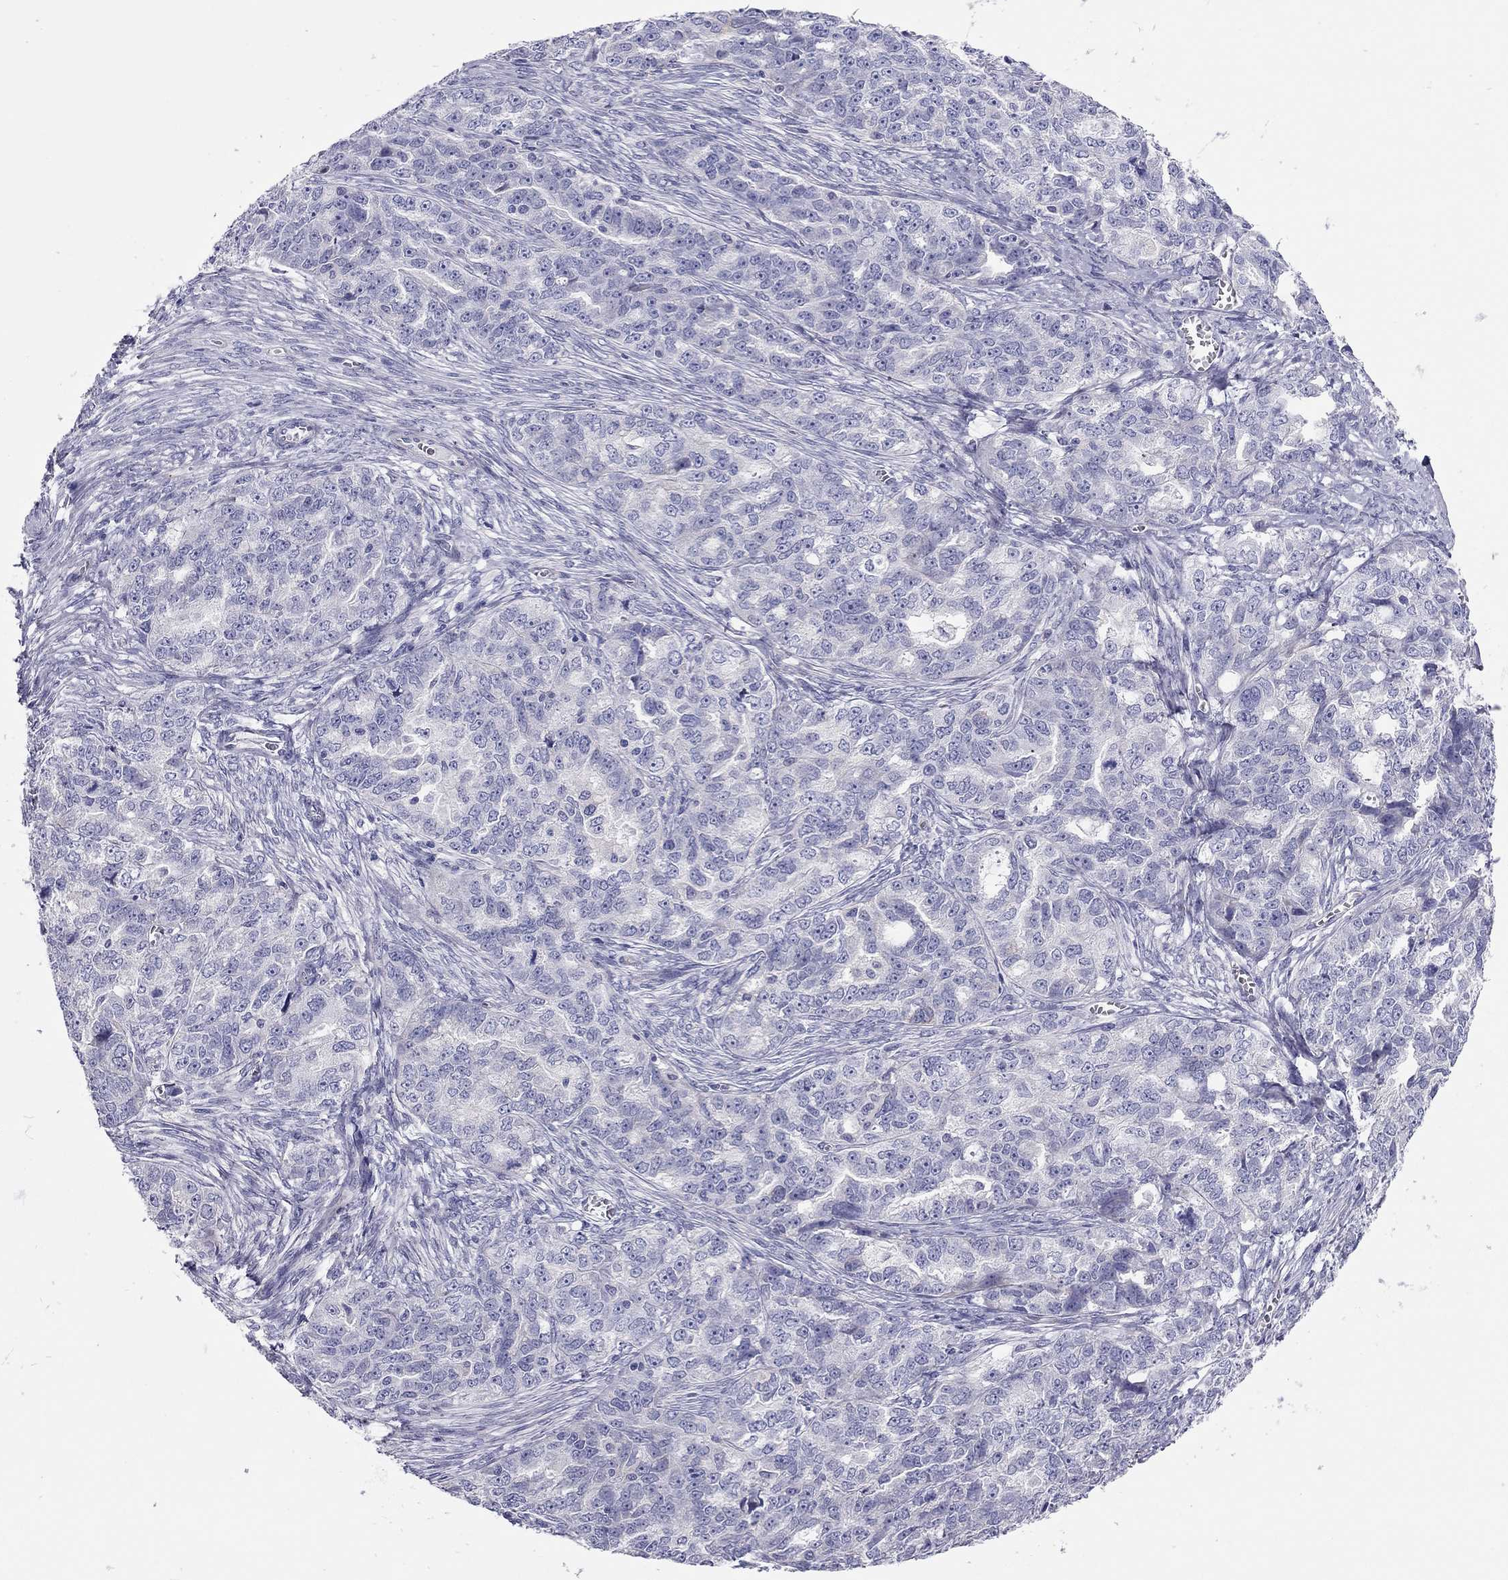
{"staining": {"intensity": "negative", "quantity": "none", "location": "none"}, "tissue": "ovarian cancer", "cell_type": "Tumor cells", "image_type": "cancer", "snomed": [{"axis": "morphology", "description": "Cystadenocarcinoma, serous, NOS"}, {"axis": "topography", "description": "Ovary"}], "caption": "This is an immunohistochemistry histopathology image of ovarian cancer. There is no positivity in tumor cells.", "gene": "SCARB1", "patient": {"sex": "female", "age": 51}}